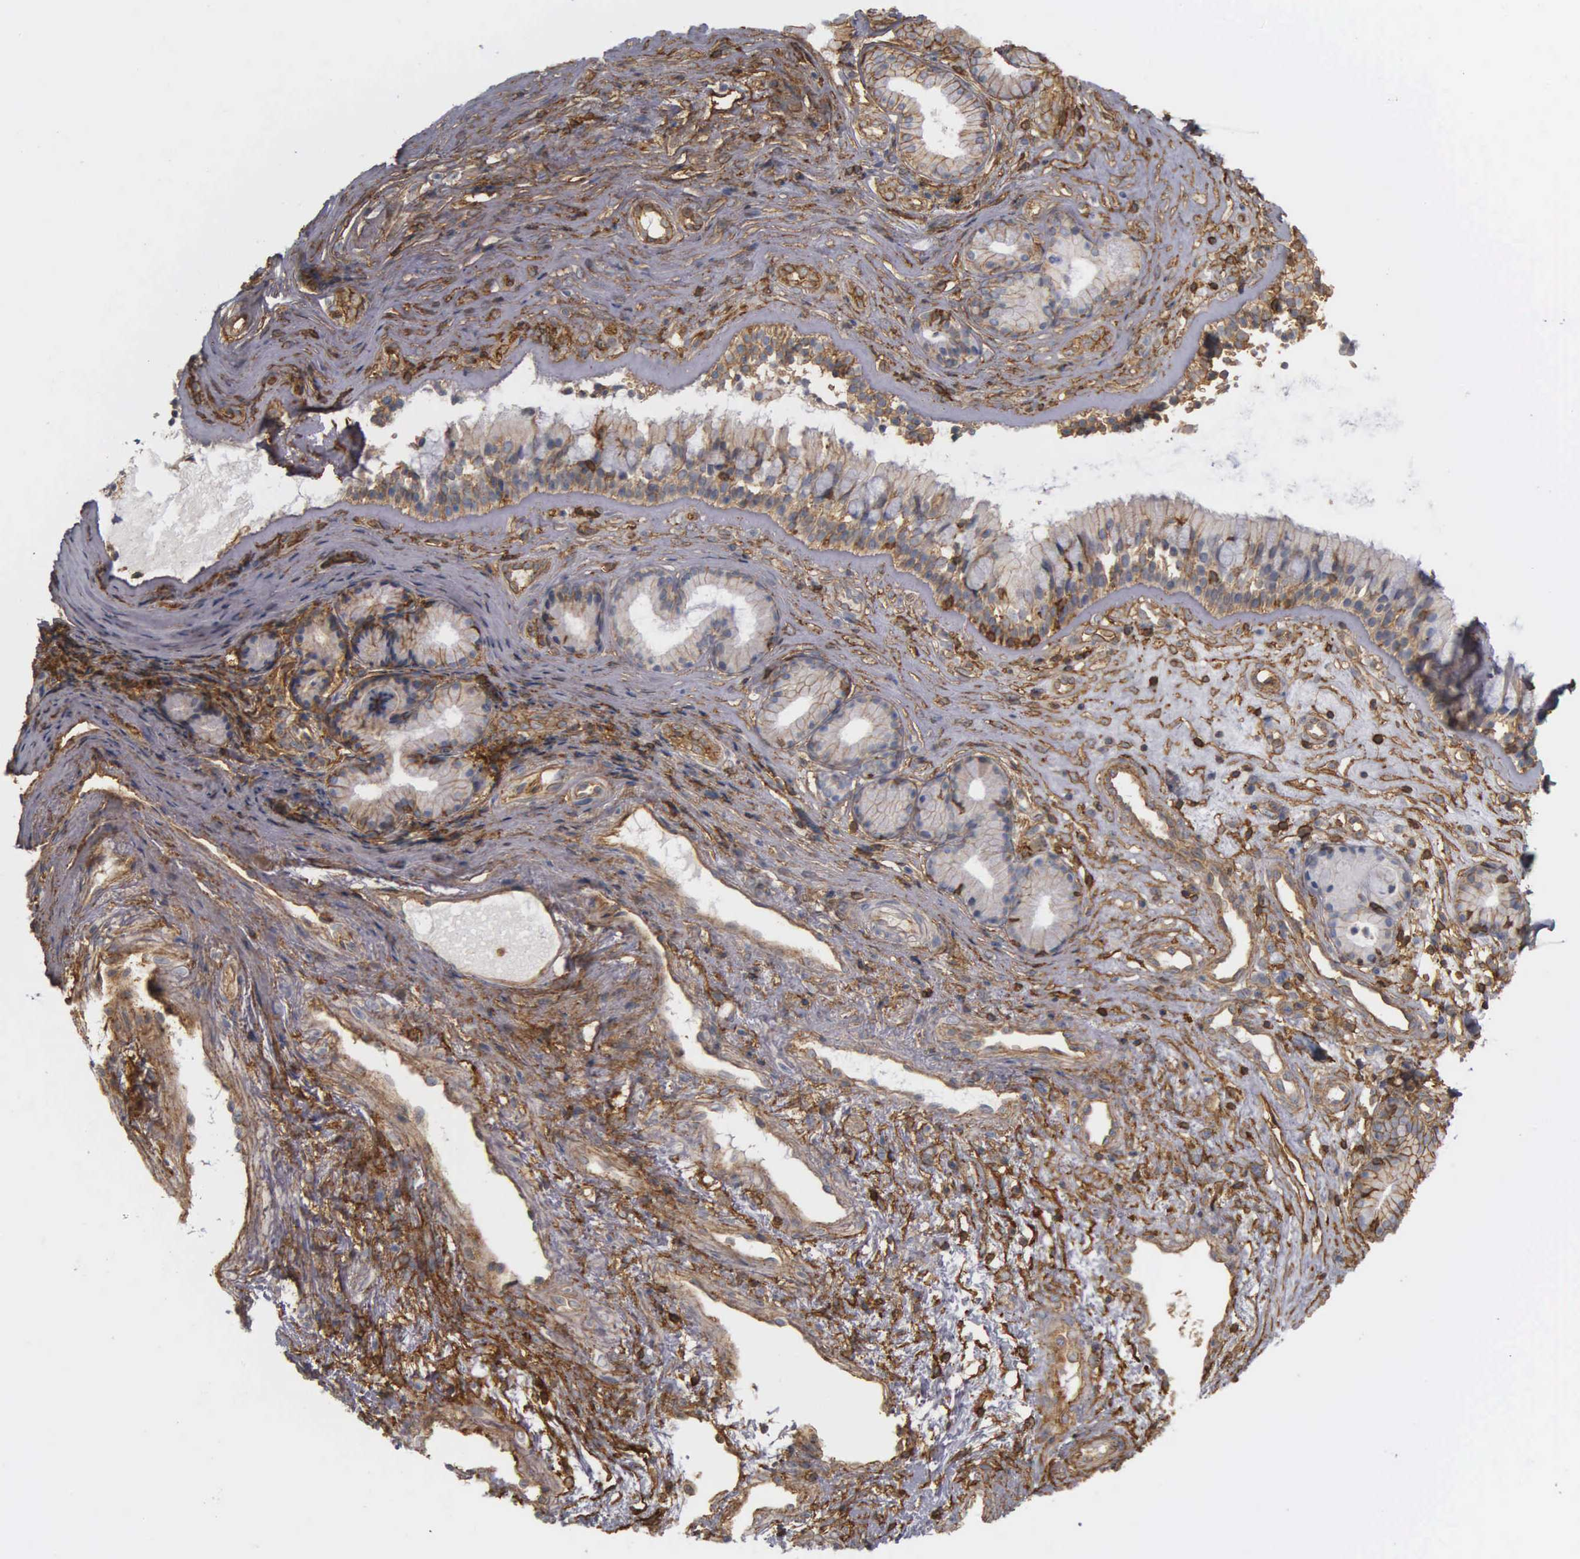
{"staining": {"intensity": "strong", "quantity": ">75%", "location": "cytoplasmic/membranous"}, "tissue": "nasopharynx", "cell_type": "Respiratory epithelial cells", "image_type": "normal", "snomed": [{"axis": "morphology", "description": "Normal tissue, NOS"}, {"axis": "topography", "description": "Nasopharynx"}], "caption": "IHC photomicrograph of unremarkable human nasopharynx stained for a protein (brown), which displays high levels of strong cytoplasmic/membranous positivity in approximately >75% of respiratory epithelial cells.", "gene": "CD99", "patient": {"sex": "female", "age": 78}}